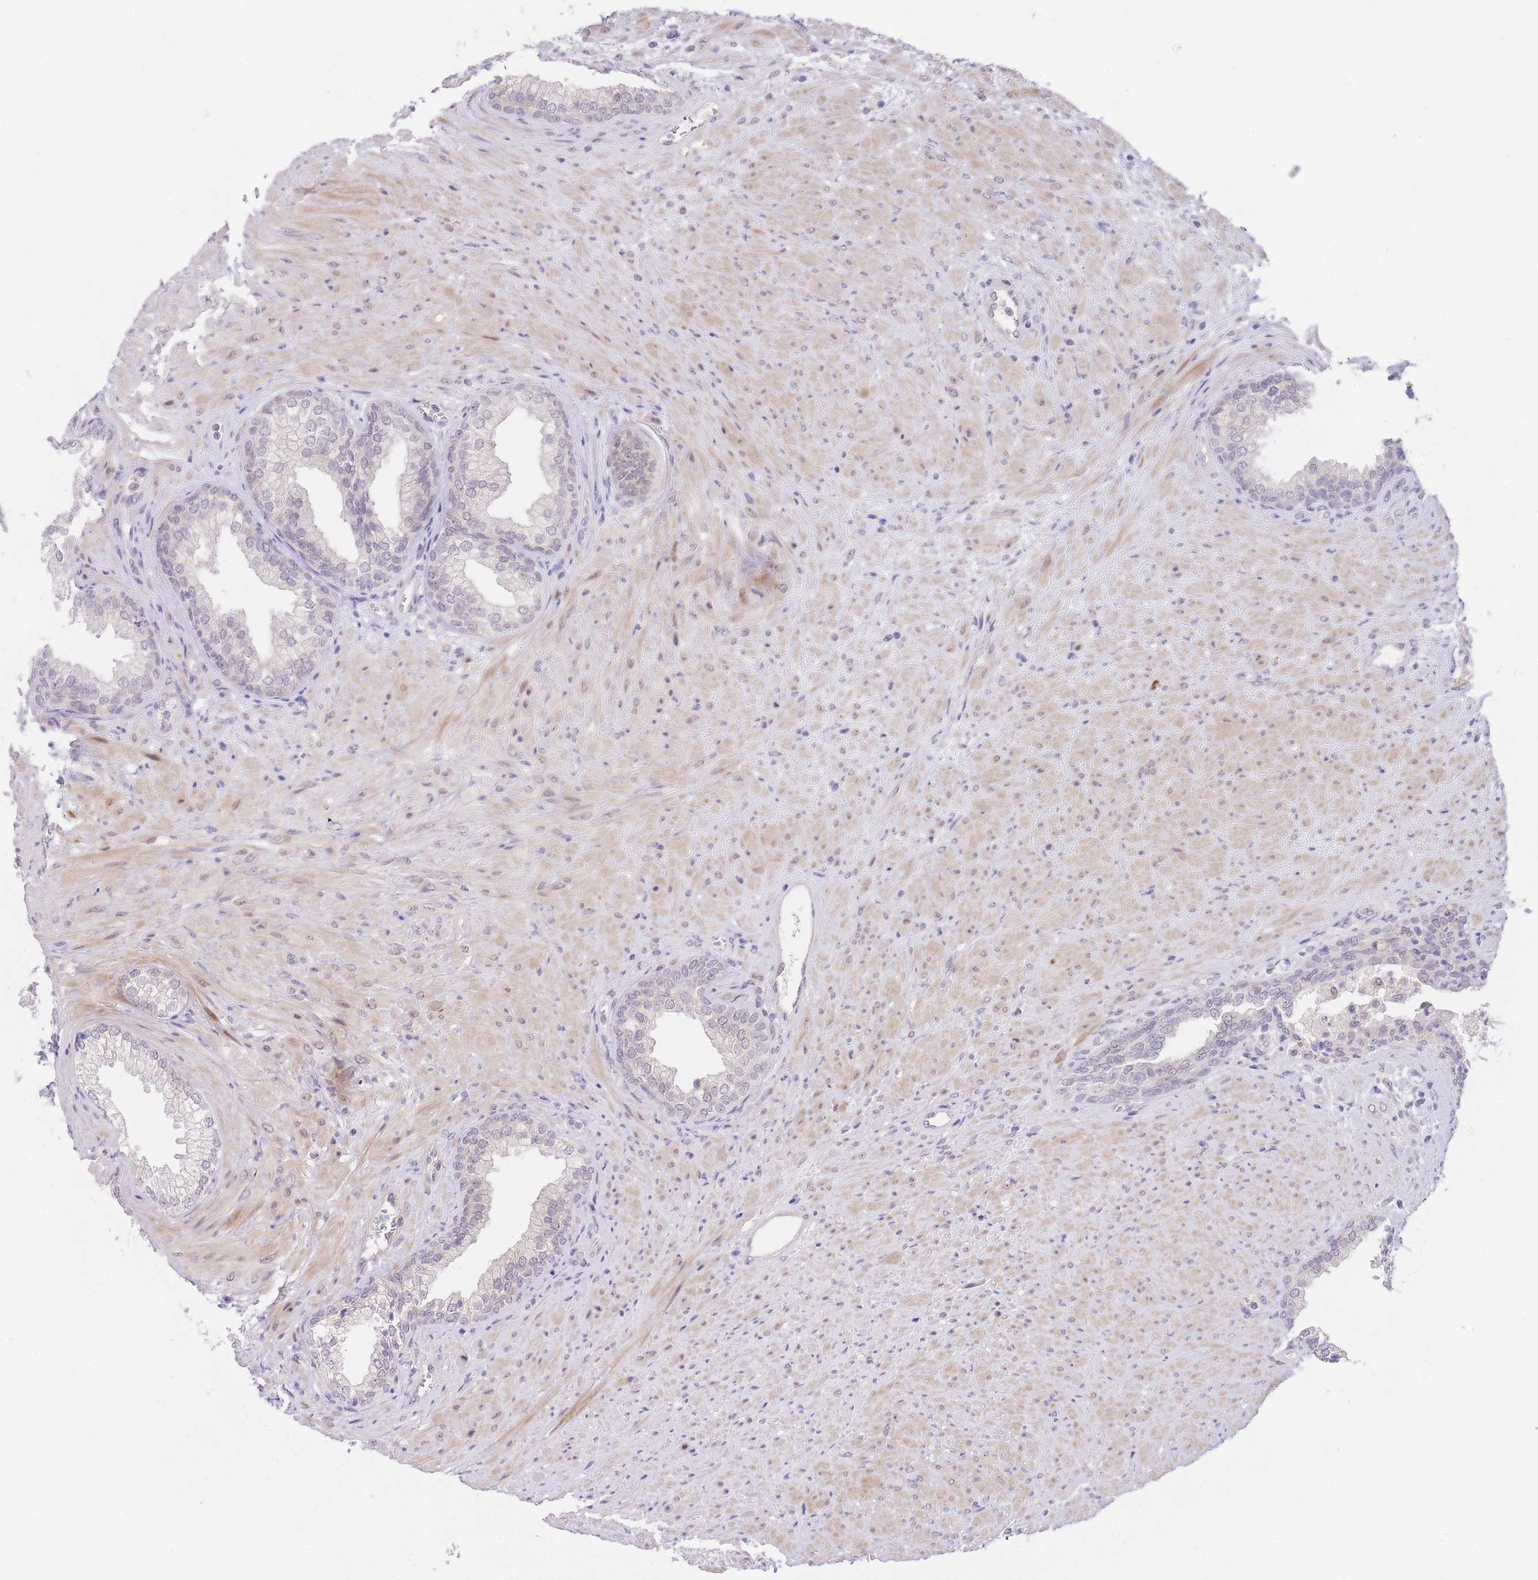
{"staining": {"intensity": "weak", "quantity": "<25%", "location": "cytoplasmic/membranous,nuclear"}, "tissue": "prostate", "cell_type": "Glandular cells", "image_type": "normal", "snomed": [{"axis": "morphology", "description": "Normal tissue, NOS"}, {"axis": "topography", "description": "Prostate"}], "caption": "Immunohistochemistry histopathology image of unremarkable prostate stained for a protein (brown), which displays no staining in glandular cells.", "gene": "SLC25A33", "patient": {"sex": "male", "age": 76}}